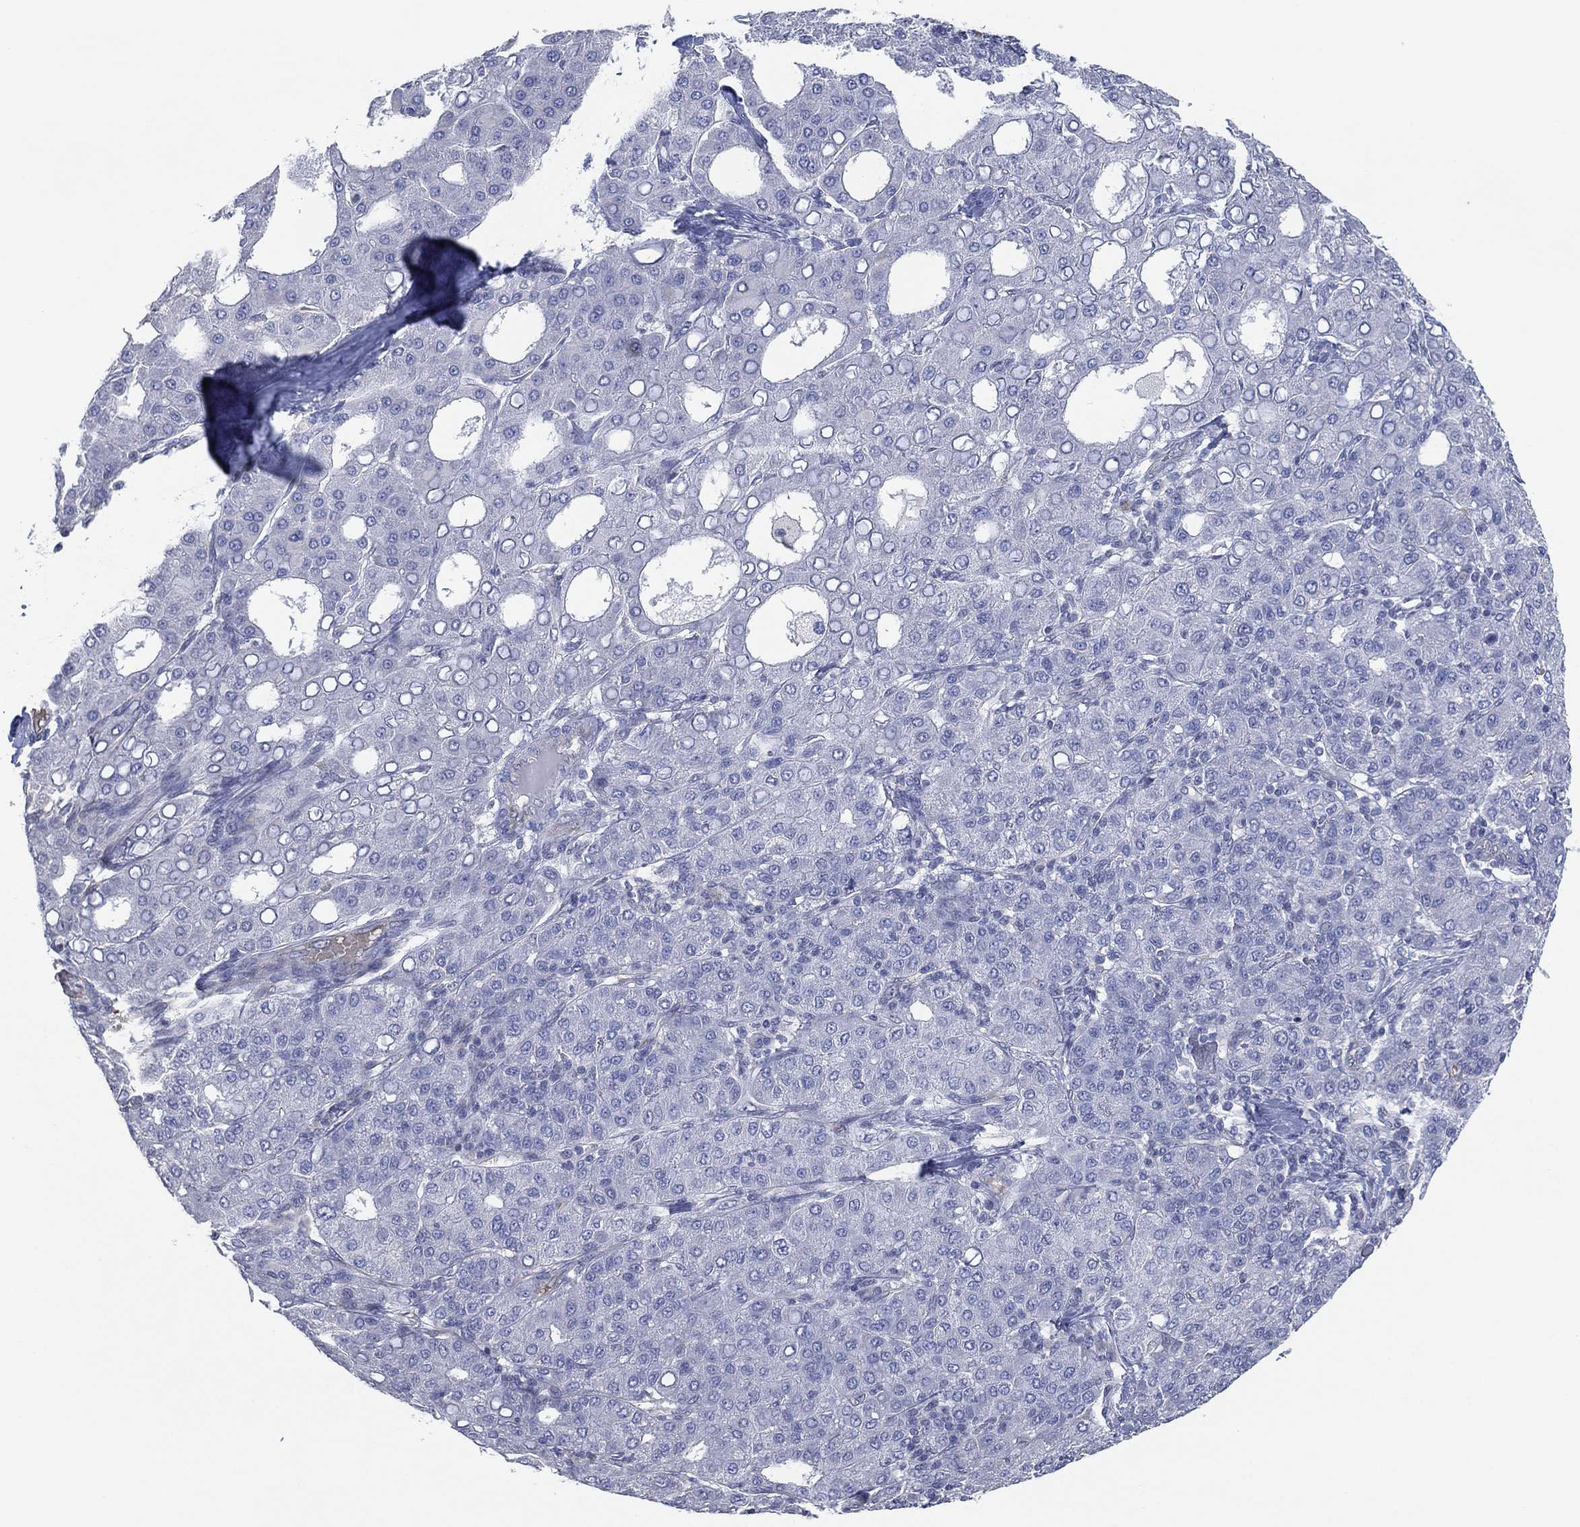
{"staining": {"intensity": "negative", "quantity": "none", "location": "none"}, "tissue": "liver cancer", "cell_type": "Tumor cells", "image_type": "cancer", "snomed": [{"axis": "morphology", "description": "Carcinoma, Hepatocellular, NOS"}, {"axis": "topography", "description": "Liver"}], "caption": "Liver hepatocellular carcinoma was stained to show a protein in brown. There is no significant expression in tumor cells.", "gene": "CFTR", "patient": {"sex": "male", "age": 65}}